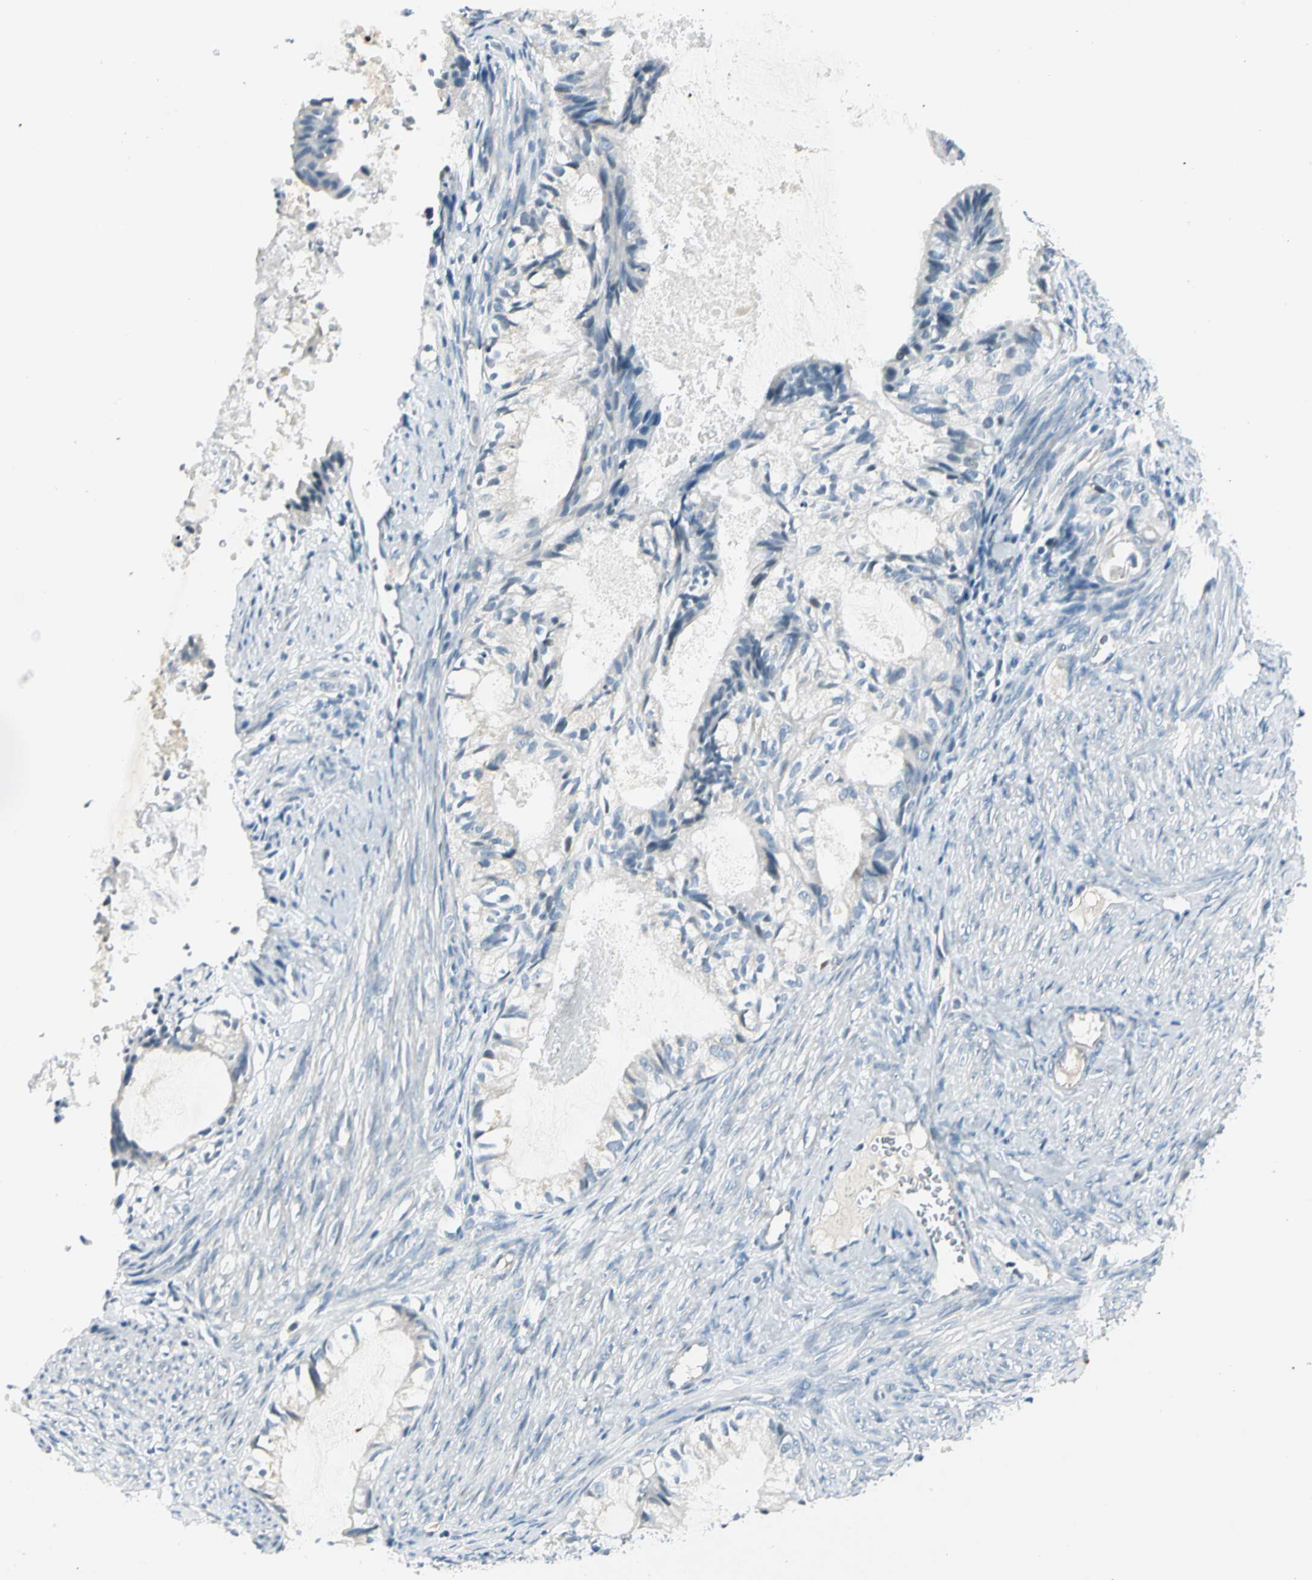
{"staining": {"intensity": "negative", "quantity": "none", "location": "none"}, "tissue": "cervical cancer", "cell_type": "Tumor cells", "image_type": "cancer", "snomed": [{"axis": "morphology", "description": "Normal tissue, NOS"}, {"axis": "morphology", "description": "Adenocarcinoma, NOS"}, {"axis": "topography", "description": "Cervix"}, {"axis": "topography", "description": "Endometrium"}], "caption": "A high-resolution micrograph shows immunohistochemistry staining of cervical adenocarcinoma, which reveals no significant expression in tumor cells. (DAB (3,3'-diaminobenzidine) immunohistochemistry (IHC), high magnification).", "gene": "ZSCAN1", "patient": {"sex": "female", "age": 86}}